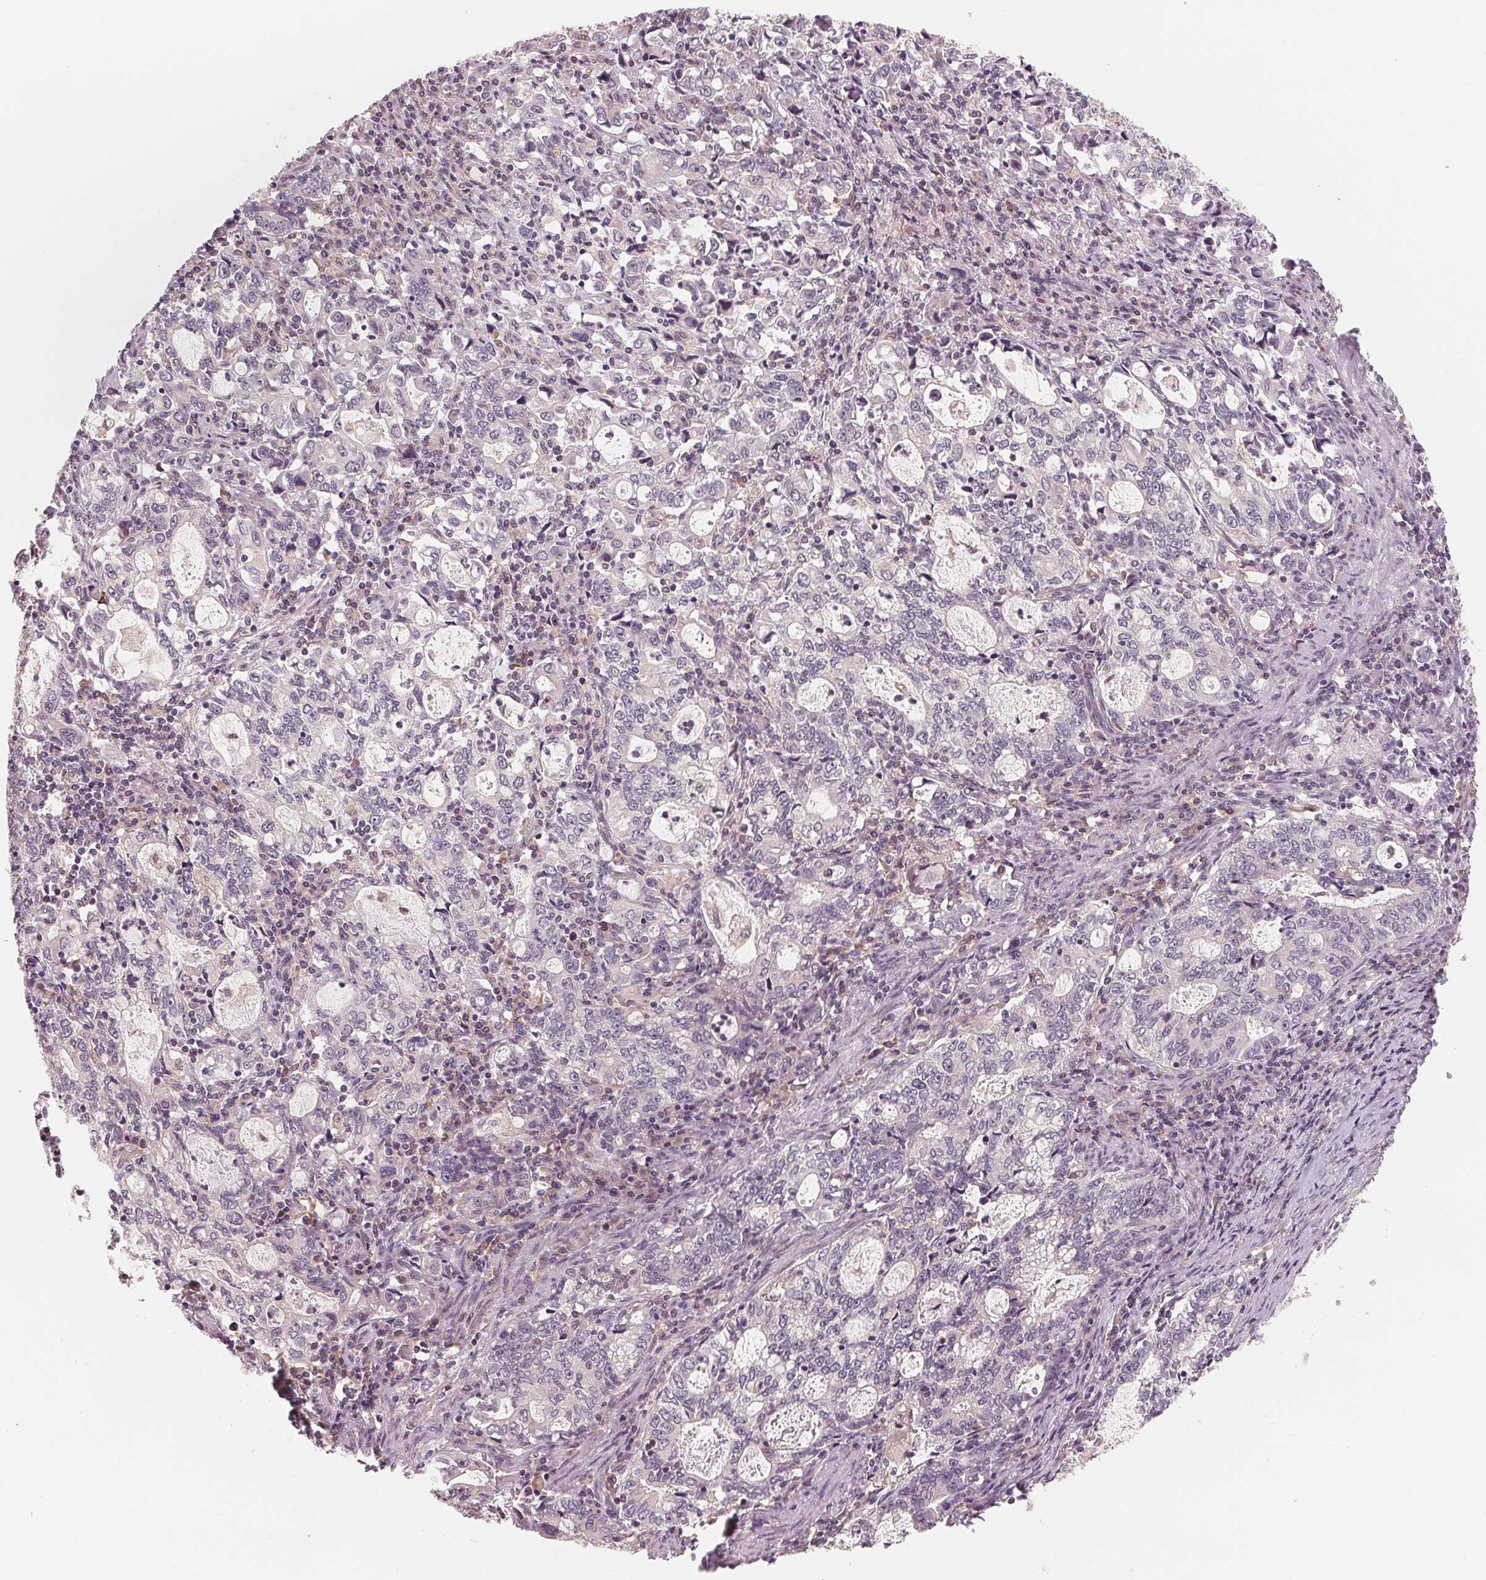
{"staining": {"intensity": "weak", "quantity": "<25%", "location": "cytoplasmic/membranous,nuclear"}, "tissue": "stomach cancer", "cell_type": "Tumor cells", "image_type": "cancer", "snomed": [{"axis": "morphology", "description": "Adenocarcinoma, NOS"}, {"axis": "topography", "description": "Stomach, lower"}], "caption": "This is a photomicrograph of immunohistochemistry (IHC) staining of stomach cancer (adenocarcinoma), which shows no positivity in tumor cells.", "gene": "IL9R", "patient": {"sex": "female", "age": 72}}